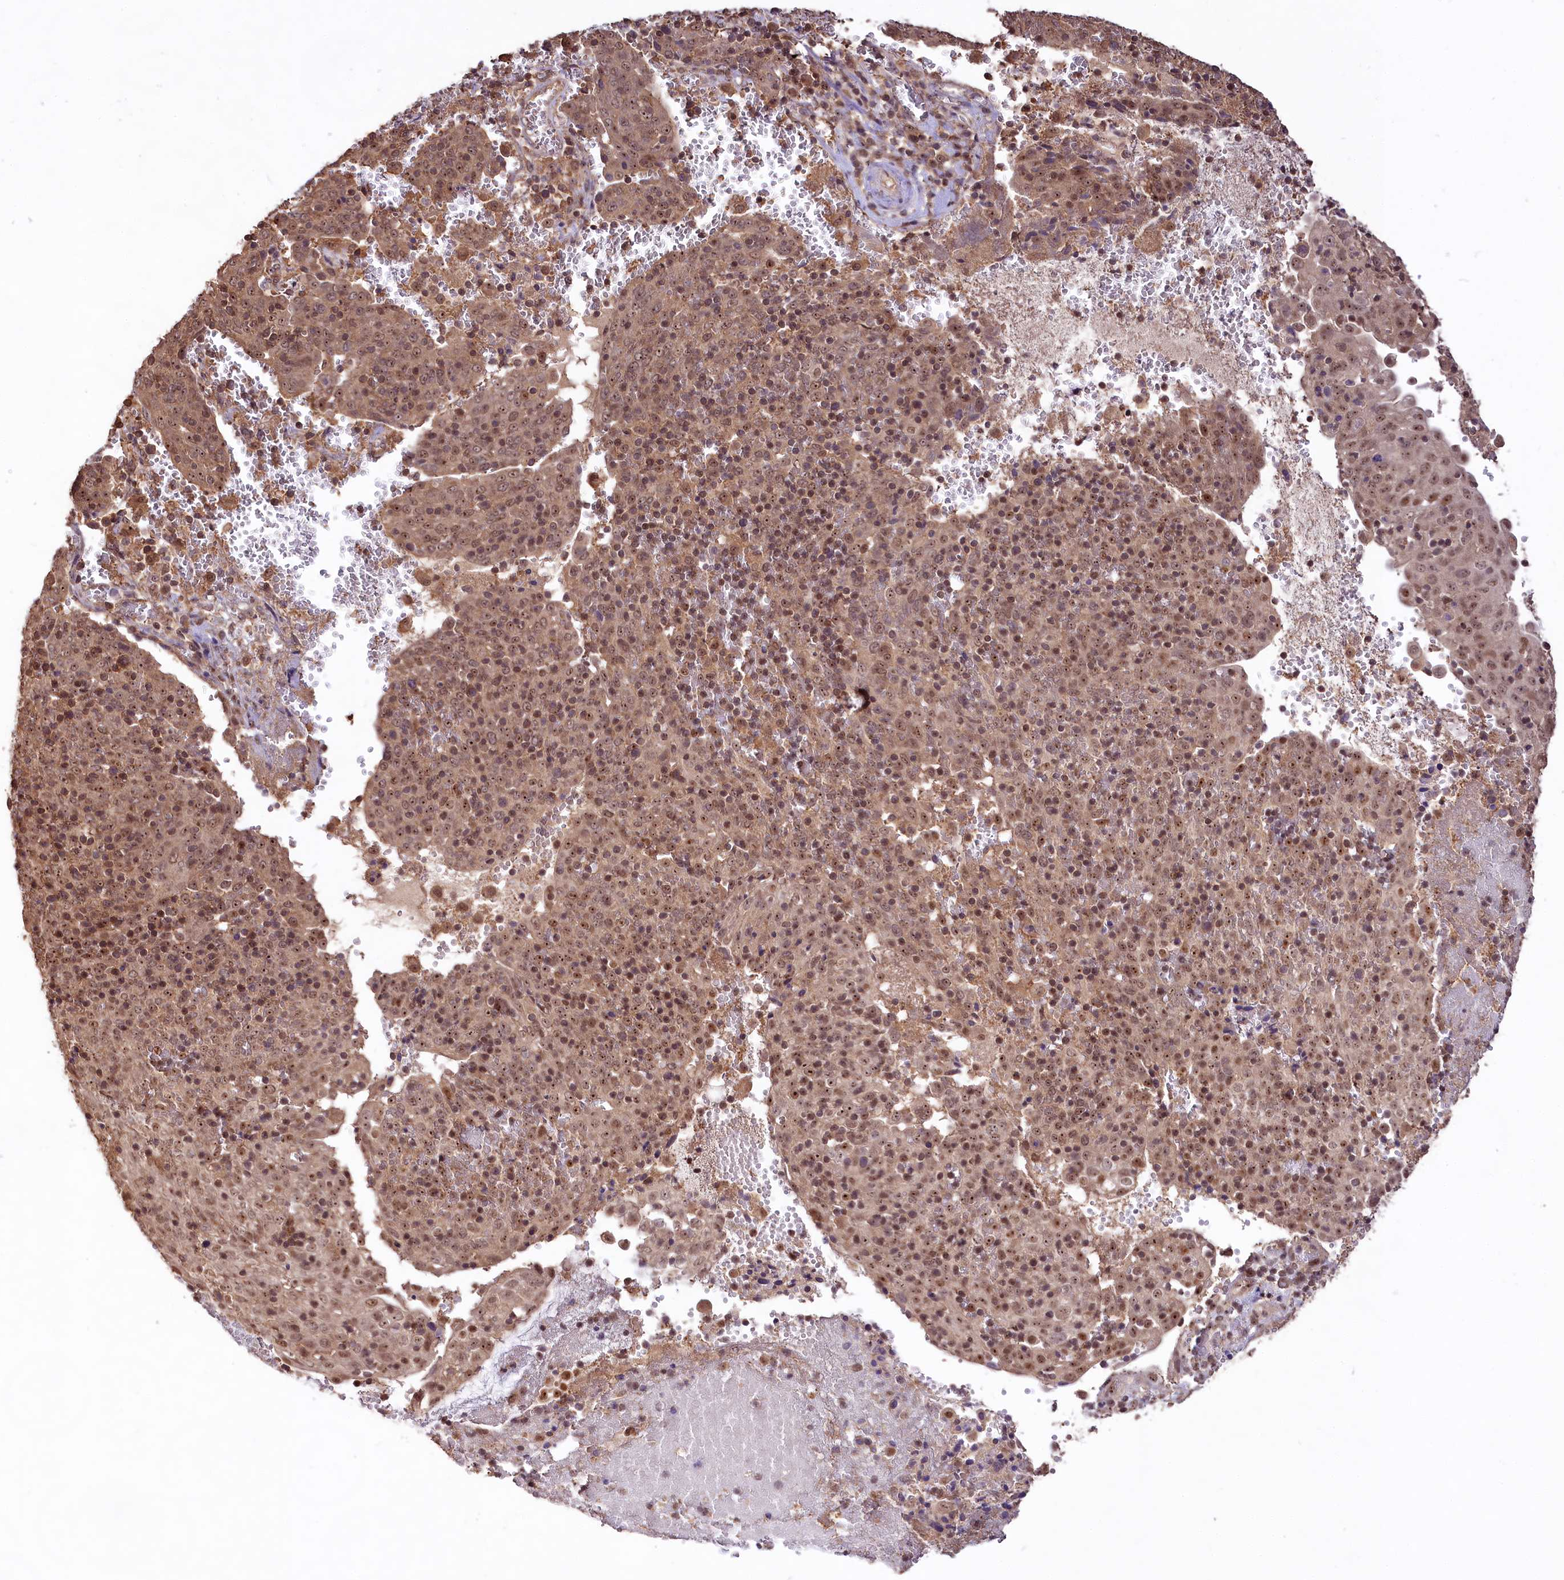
{"staining": {"intensity": "moderate", "quantity": ">75%", "location": "cytoplasmic/membranous,nuclear"}, "tissue": "cervical cancer", "cell_type": "Tumor cells", "image_type": "cancer", "snomed": [{"axis": "morphology", "description": "Squamous cell carcinoma, NOS"}, {"axis": "topography", "description": "Cervix"}], "caption": "Moderate cytoplasmic/membranous and nuclear expression is present in approximately >75% of tumor cells in cervical cancer (squamous cell carcinoma).", "gene": "RRP8", "patient": {"sex": "female", "age": 67}}